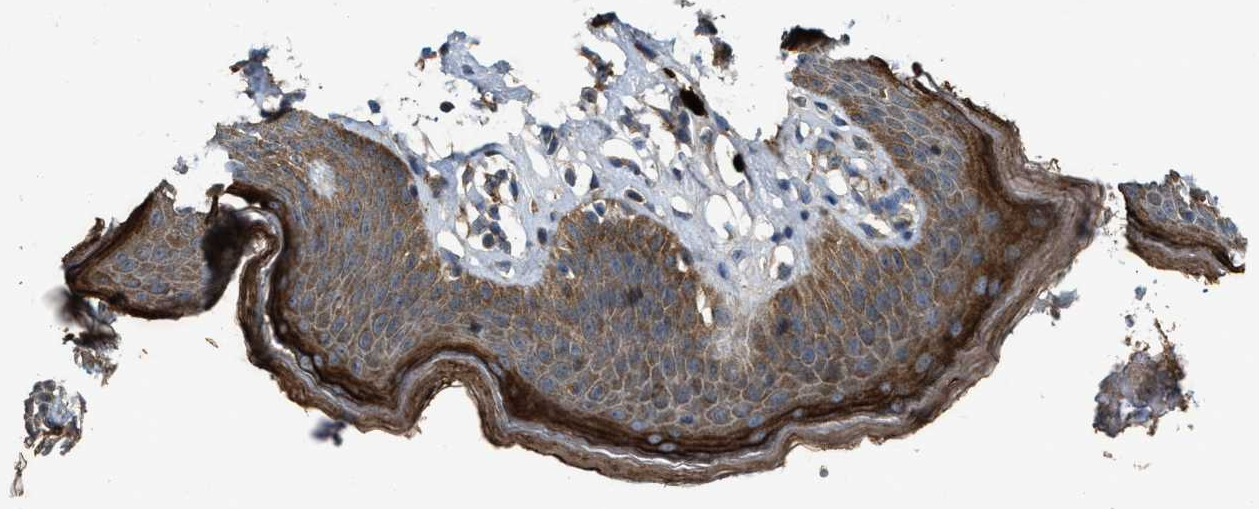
{"staining": {"intensity": "strong", "quantity": "25%-75%", "location": "cytoplasmic/membranous"}, "tissue": "skin", "cell_type": "Epidermal cells", "image_type": "normal", "snomed": [{"axis": "morphology", "description": "Normal tissue, NOS"}, {"axis": "topography", "description": "Vulva"}], "caption": "A brown stain labels strong cytoplasmic/membranous positivity of a protein in epidermal cells of benign human skin.", "gene": "PDP2", "patient": {"sex": "female", "age": 66}}